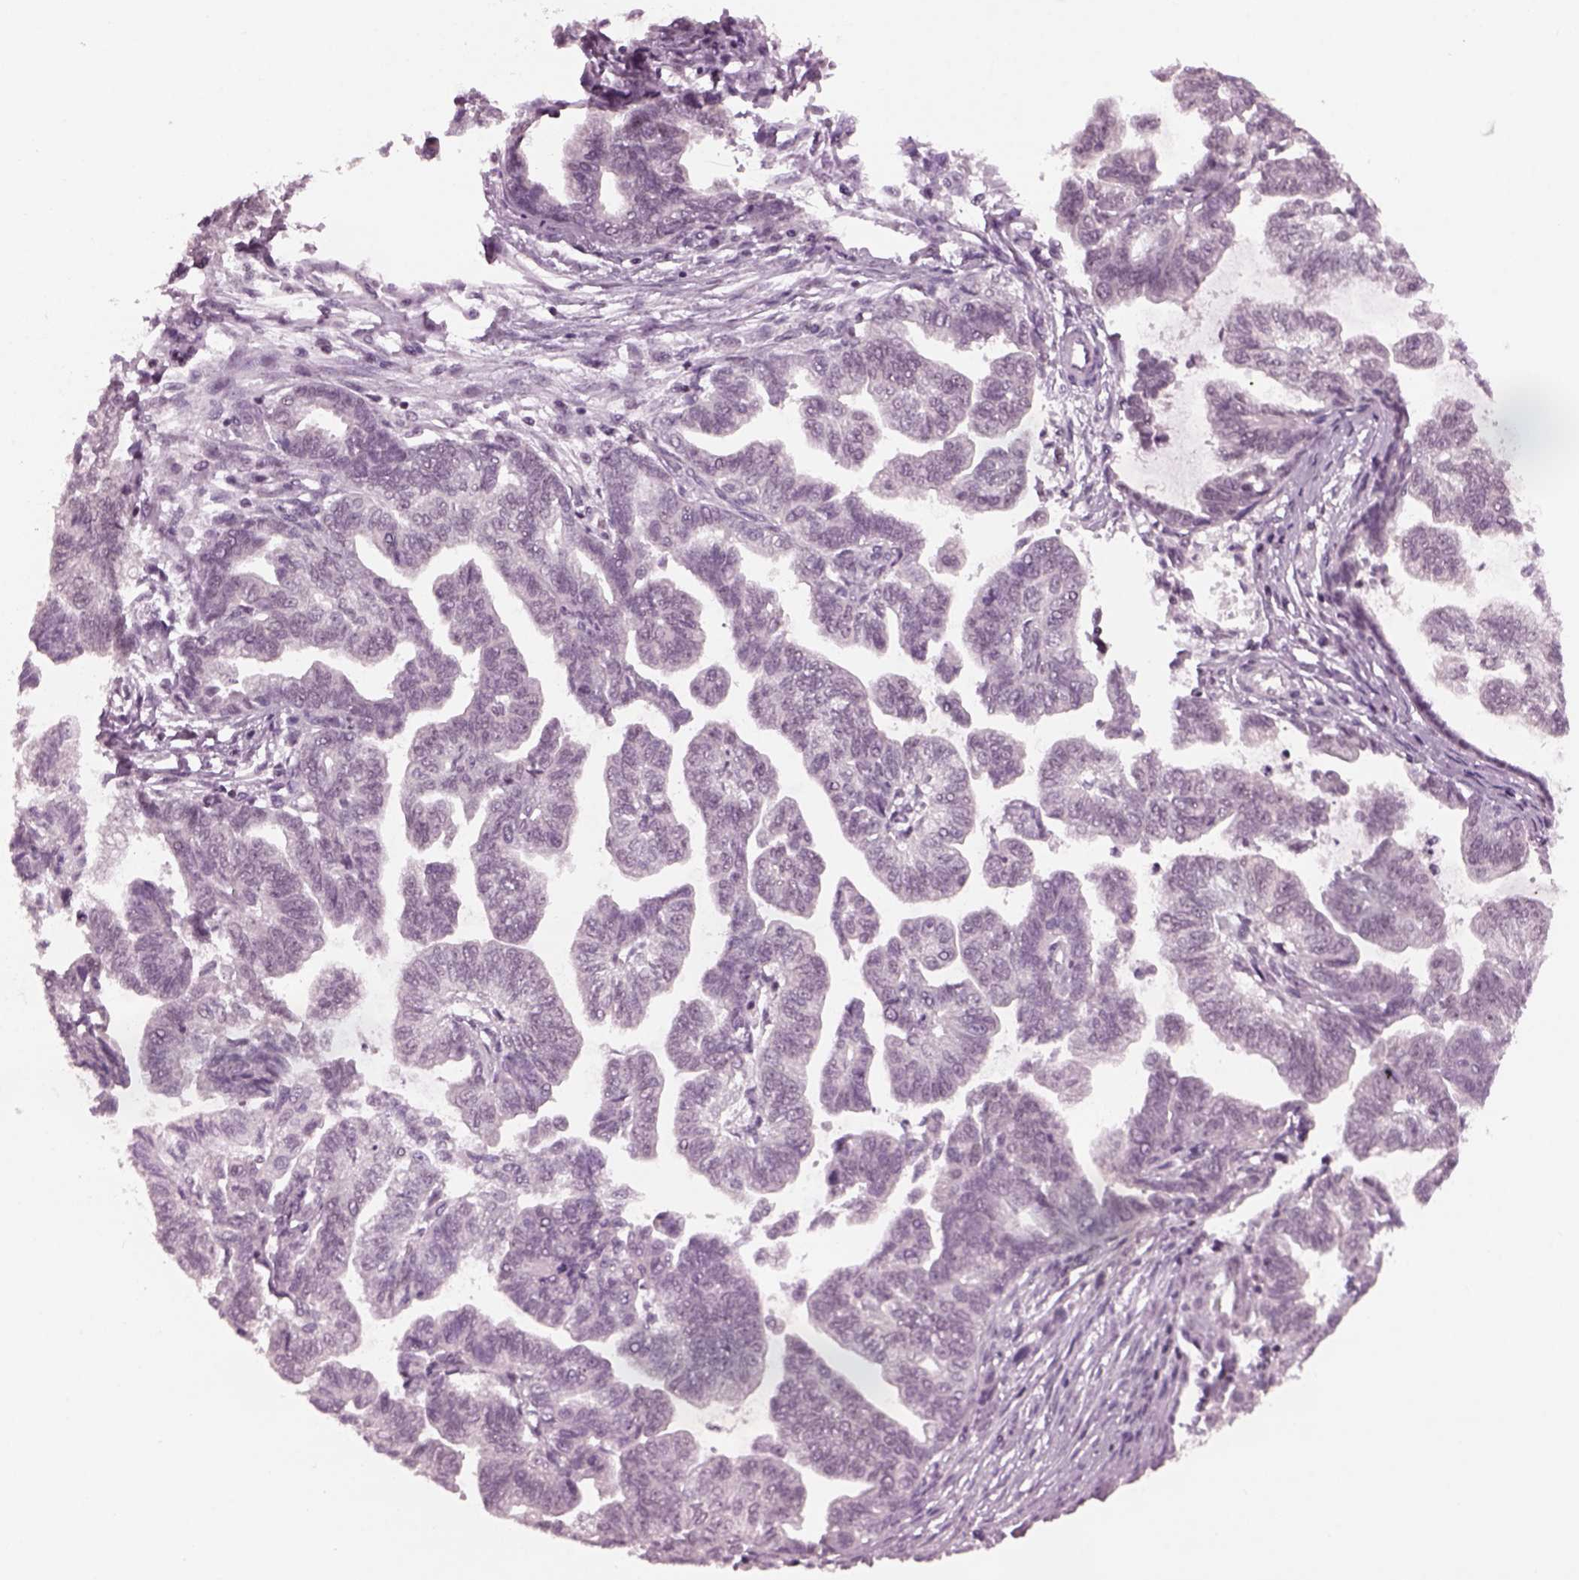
{"staining": {"intensity": "negative", "quantity": "none", "location": "none"}, "tissue": "stomach cancer", "cell_type": "Tumor cells", "image_type": "cancer", "snomed": [{"axis": "morphology", "description": "Adenocarcinoma, NOS"}, {"axis": "topography", "description": "Stomach"}], "caption": "Stomach cancer (adenocarcinoma) was stained to show a protein in brown. There is no significant positivity in tumor cells.", "gene": "RUVBL2", "patient": {"sex": "male", "age": 83}}